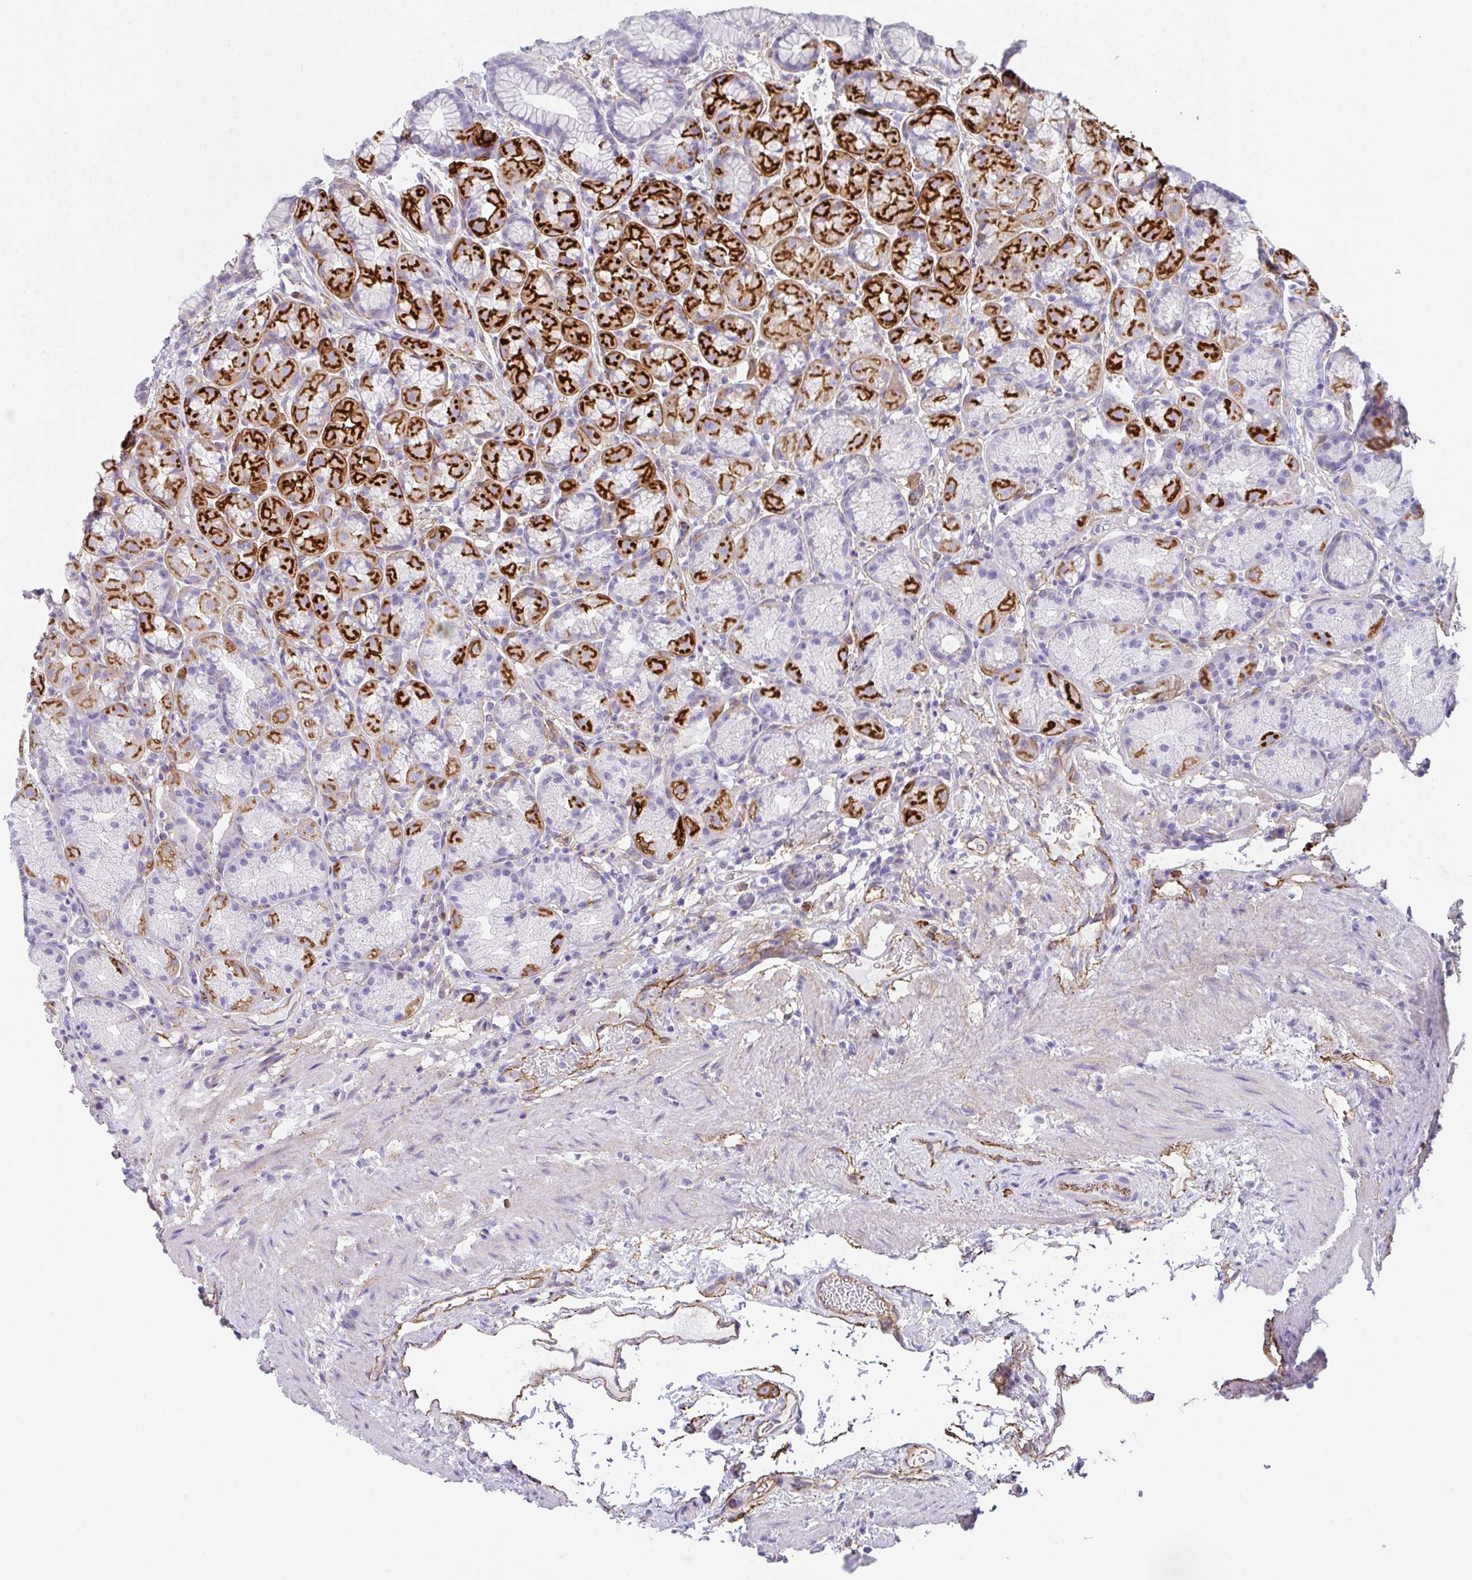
{"staining": {"intensity": "strong", "quantity": "<25%", "location": "cytoplasmic/membranous"}, "tissue": "stomach", "cell_type": "Glandular cells", "image_type": "normal", "snomed": [{"axis": "morphology", "description": "Normal tissue, NOS"}, {"axis": "topography", "description": "Stomach, lower"}], "caption": "Protein staining of benign stomach displays strong cytoplasmic/membranous staining in about <25% of glandular cells.", "gene": "DBN1", "patient": {"sex": "male", "age": 67}}